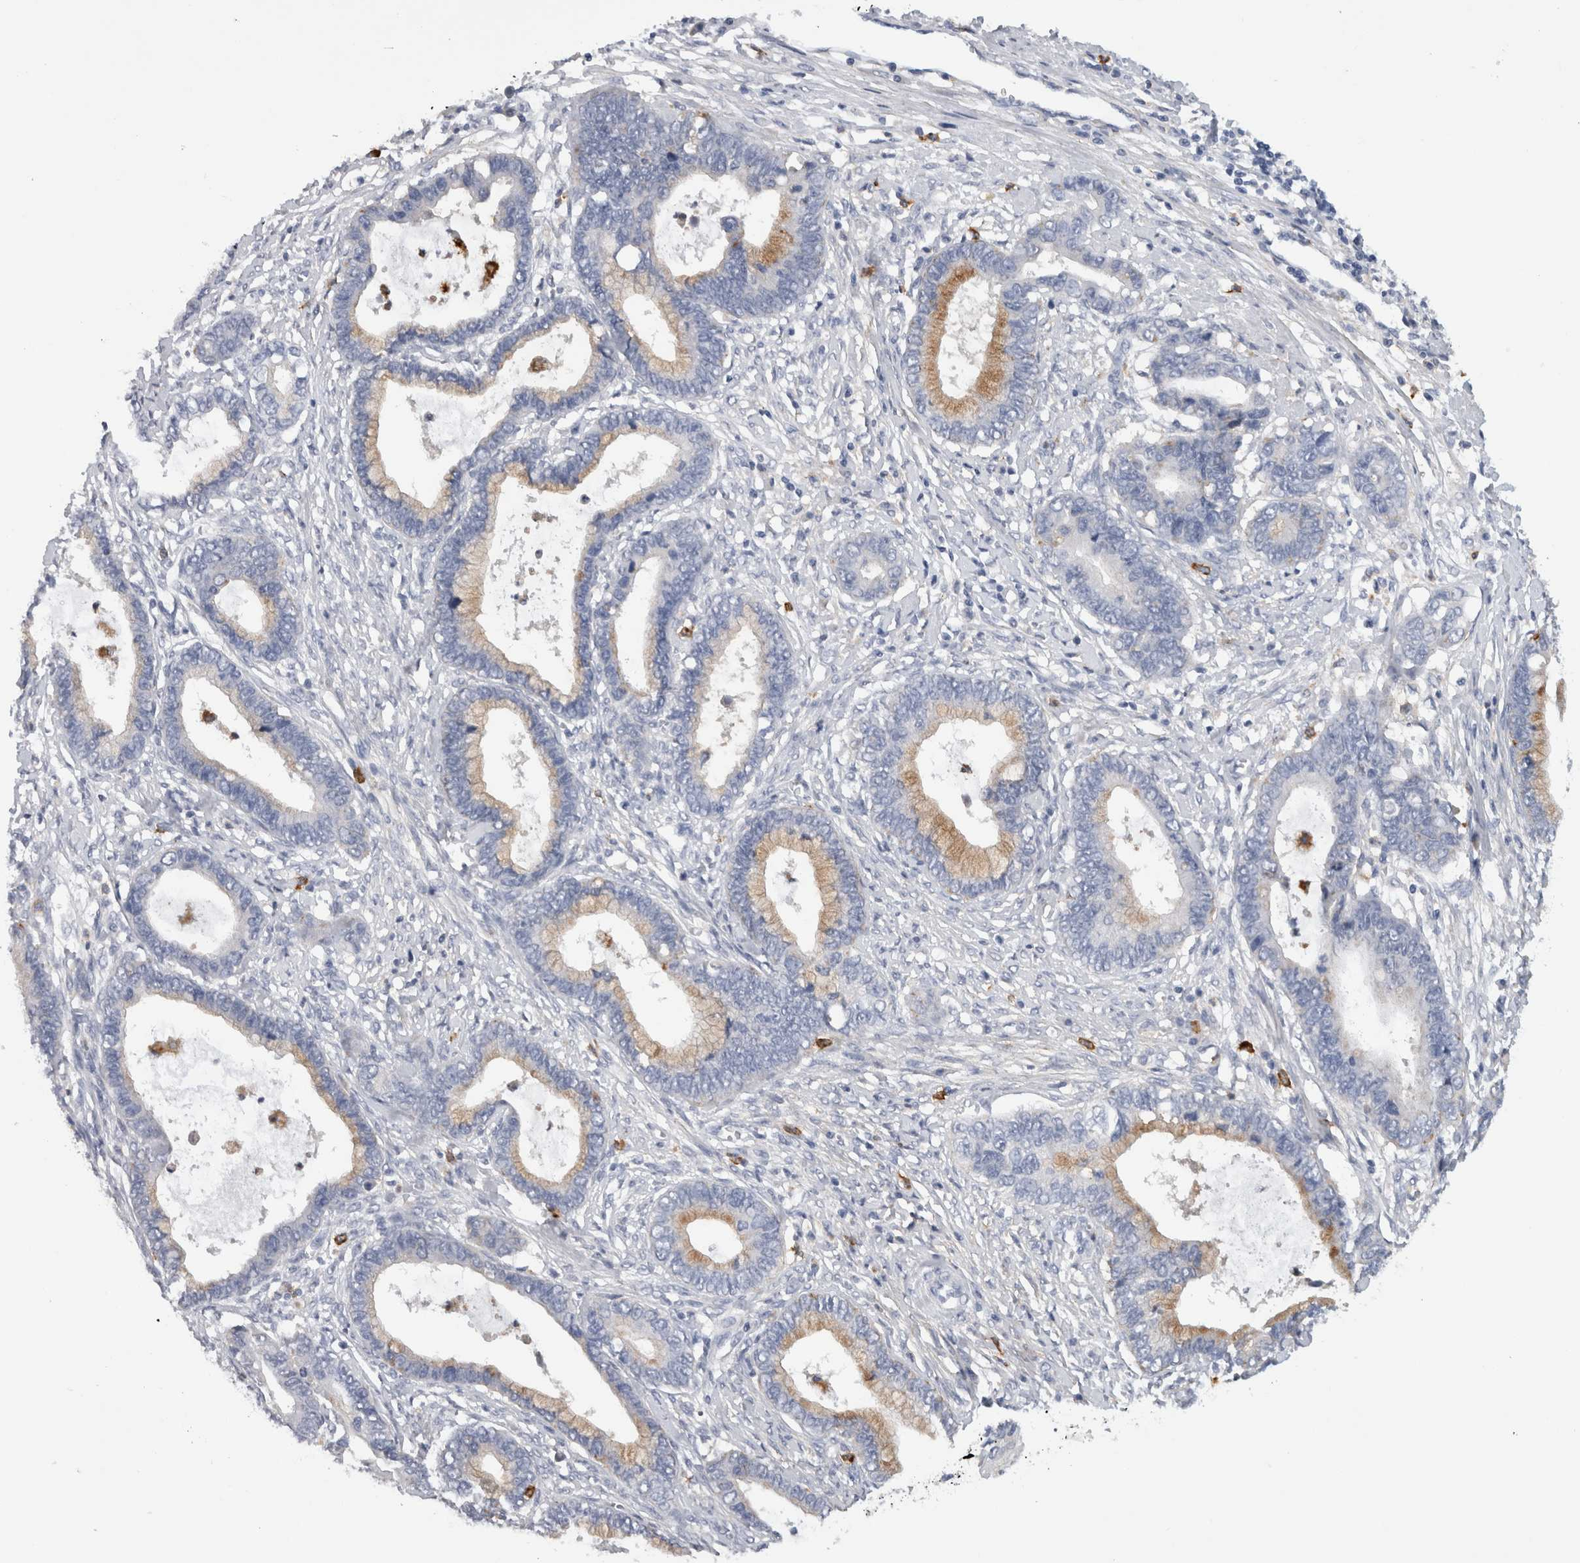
{"staining": {"intensity": "moderate", "quantity": "25%-75%", "location": "cytoplasmic/membranous"}, "tissue": "cervical cancer", "cell_type": "Tumor cells", "image_type": "cancer", "snomed": [{"axis": "morphology", "description": "Adenocarcinoma, NOS"}, {"axis": "topography", "description": "Cervix"}], "caption": "Adenocarcinoma (cervical) stained with DAB (3,3'-diaminobenzidine) IHC displays medium levels of moderate cytoplasmic/membranous expression in about 25%-75% of tumor cells.", "gene": "CD63", "patient": {"sex": "female", "age": 44}}